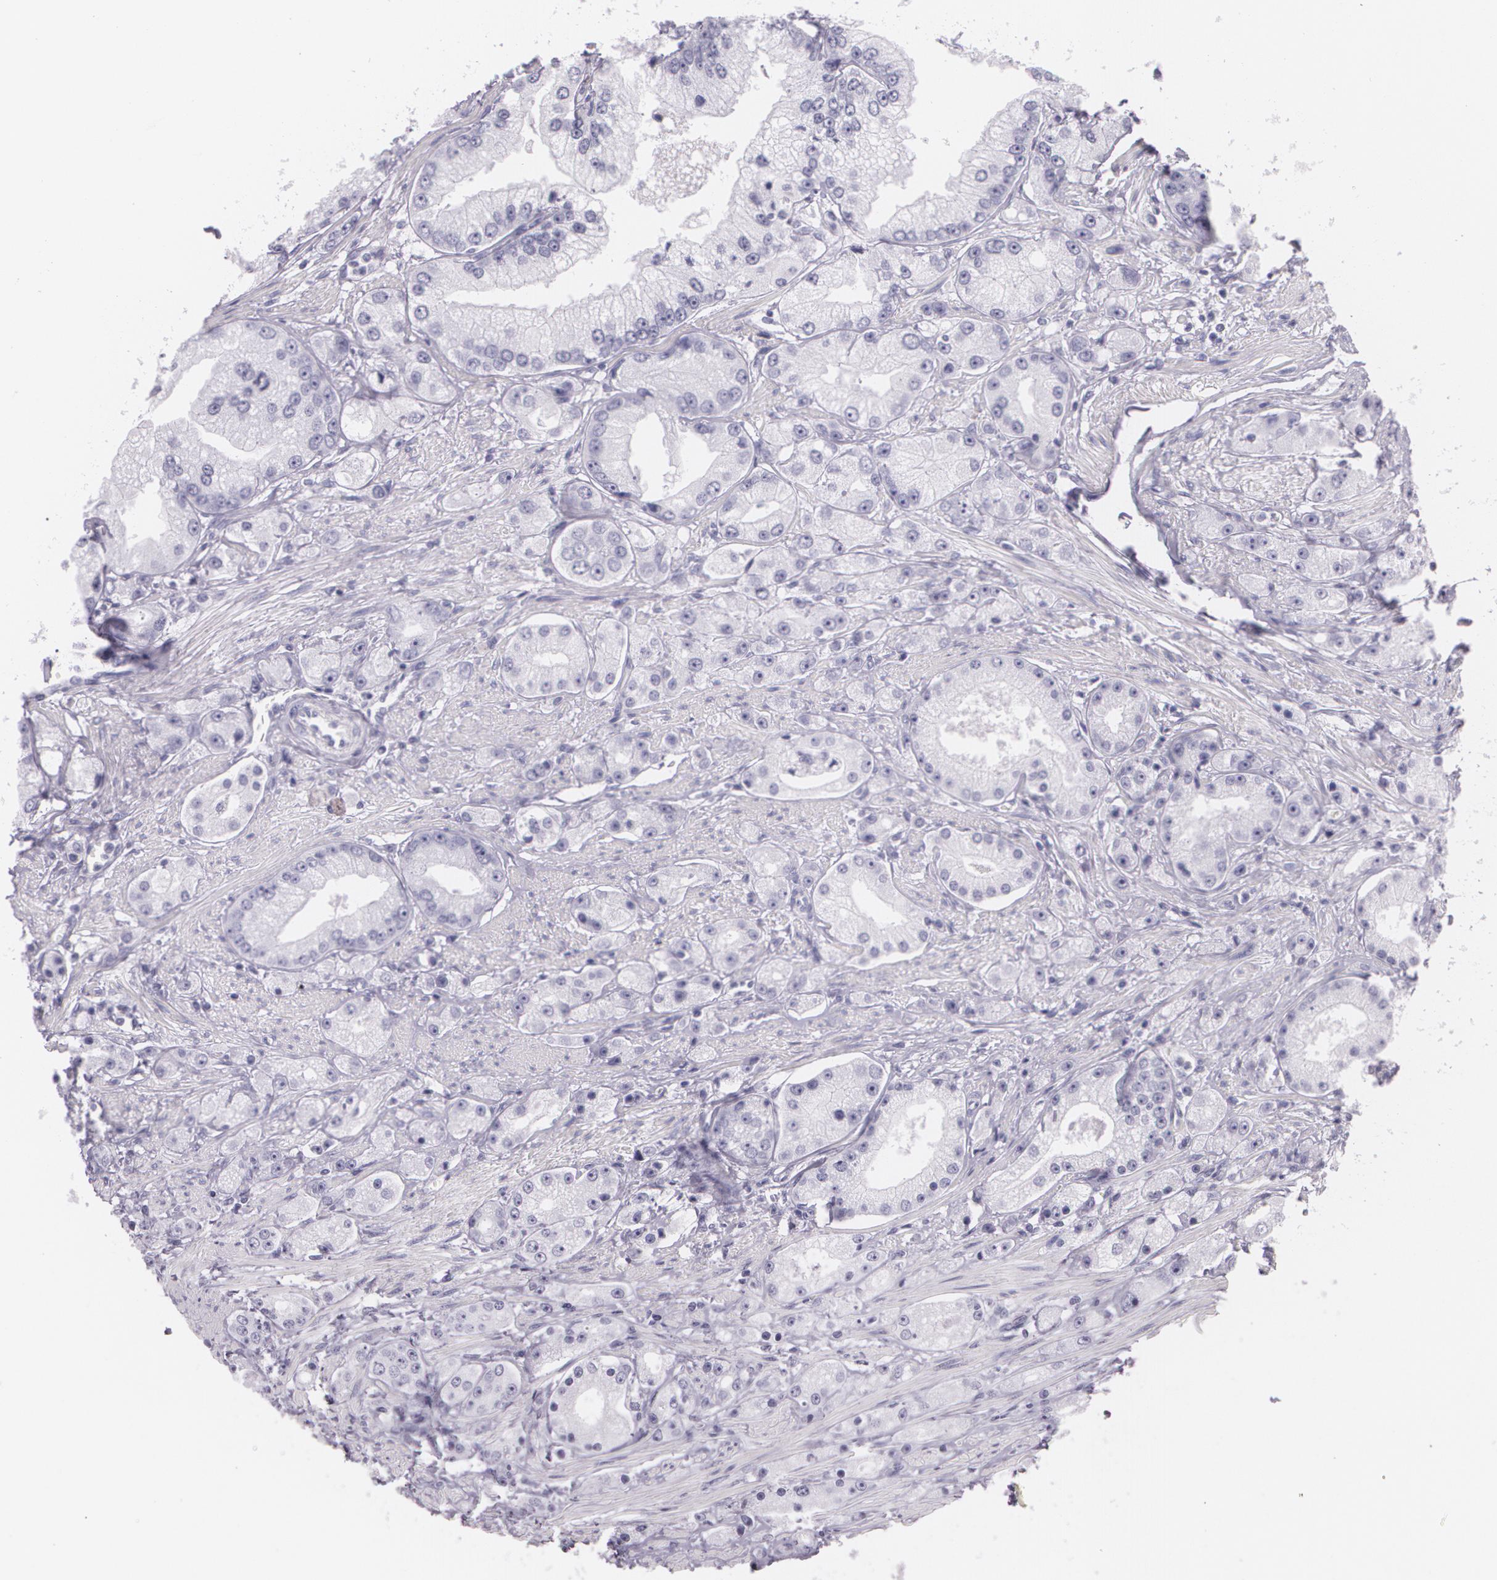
{"staining": {"intensity": "negative", "quantity": "none", "location": "none"}, "tissue": "prostate cancer", "cell_type": "Tumor cells", "image_type": "cancer", "snomed": [{"axis": "morphology", "description": "Adenocarcinoma, Medium grade"}, {"axis": "topography", "description": "Prostate"}], "caption": "Immunohistochemistry image of prostate cancer (medium-grade adenocarcinoma) stained for a protein (brown), which reveals no positivity in tumor cells.", "gene": "DLG4", "patient": {"sex": "male", "age": 72}}